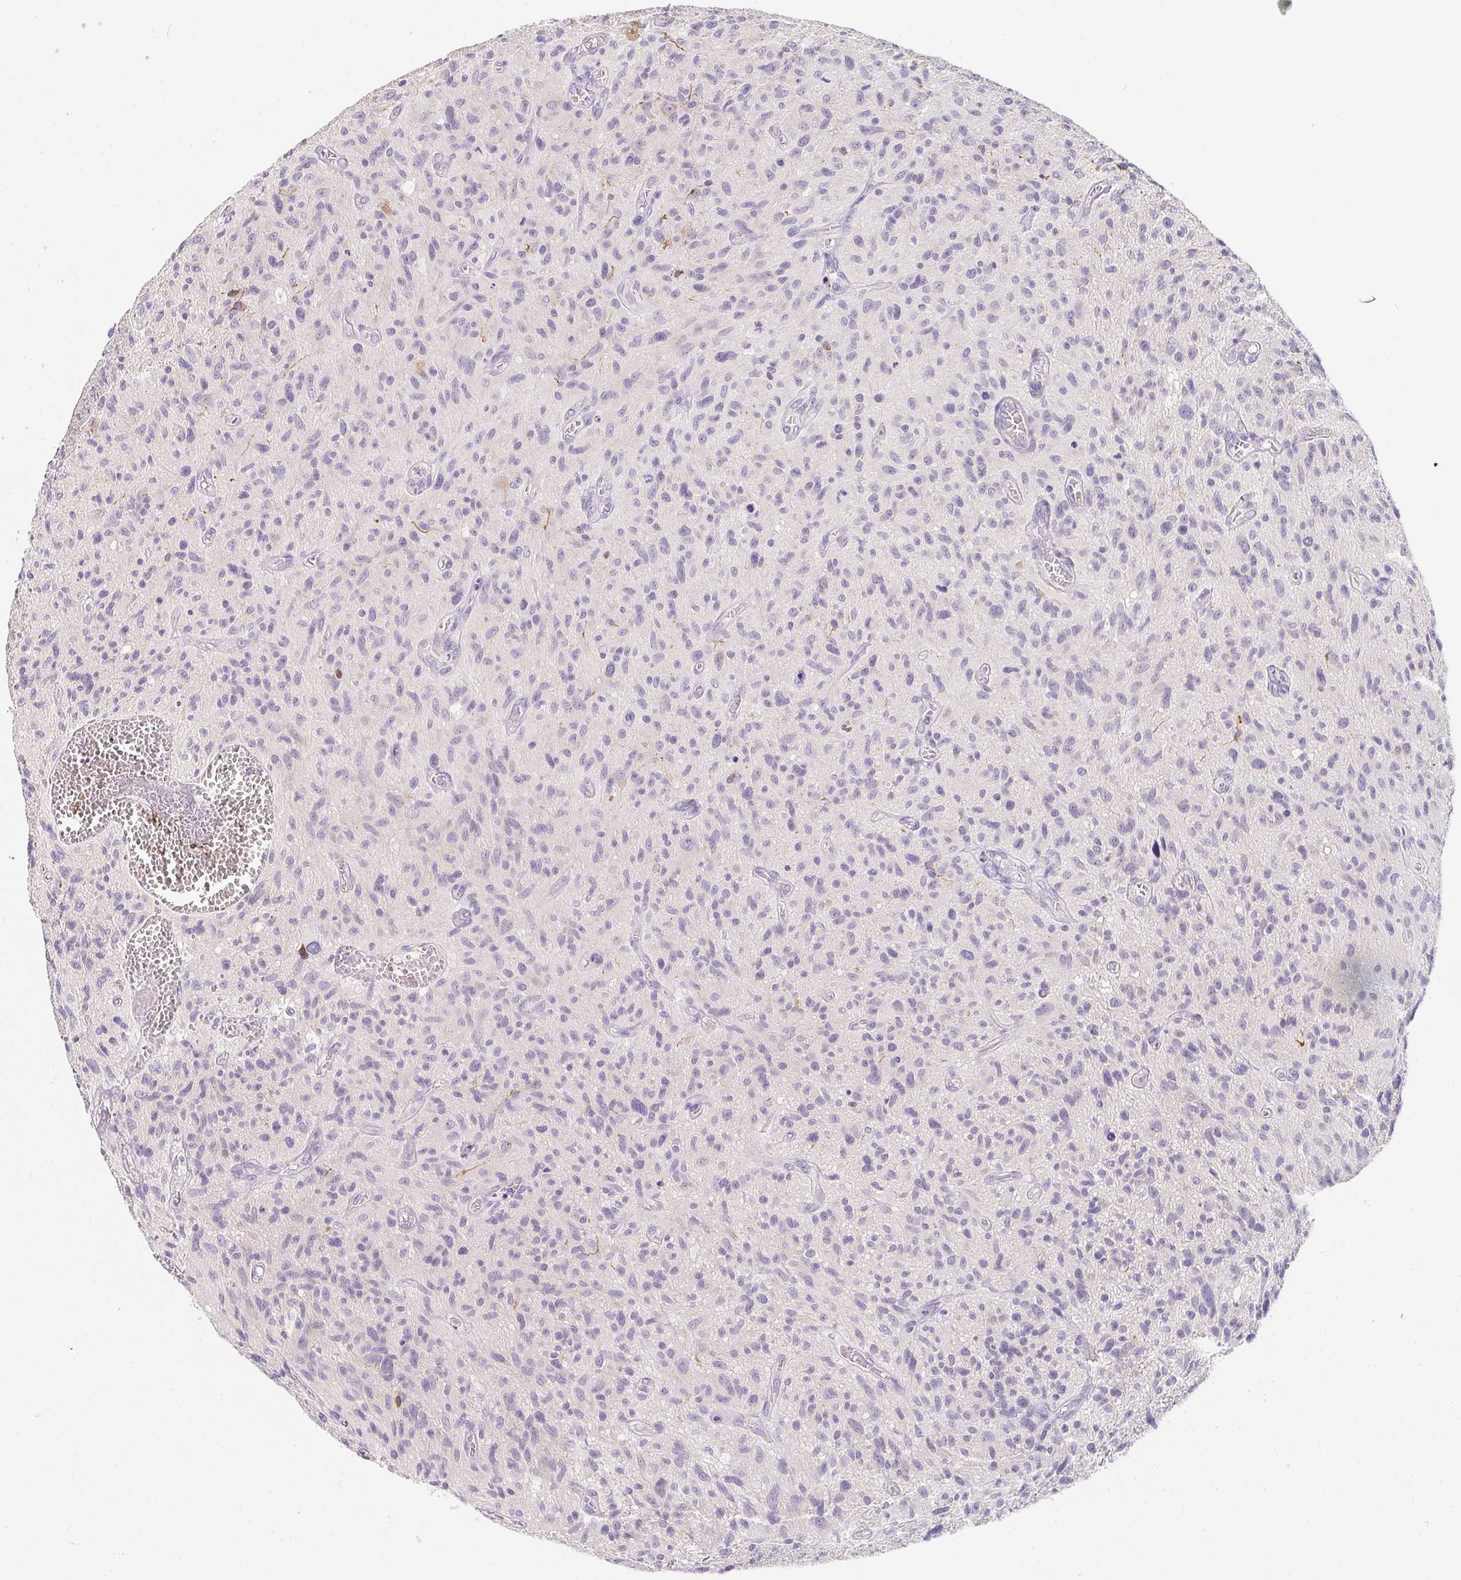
{"staining": {"intensity": "negative", "quantity": "none", "location": "none"}, "tissue": "glioma", "cell_type": "Tumor cells", "image_type": "cancer", "snomed": [{"axis": "morphology", "description": "Glioma, malignant, High grade"}, {"axis": "topography", "description": "Brain"}], "caption": "Protein analysis of glioma shows no significant staining in tumor cells.", "gene": "MAP1A", "patient": {"sex": "male", "age": 75}}